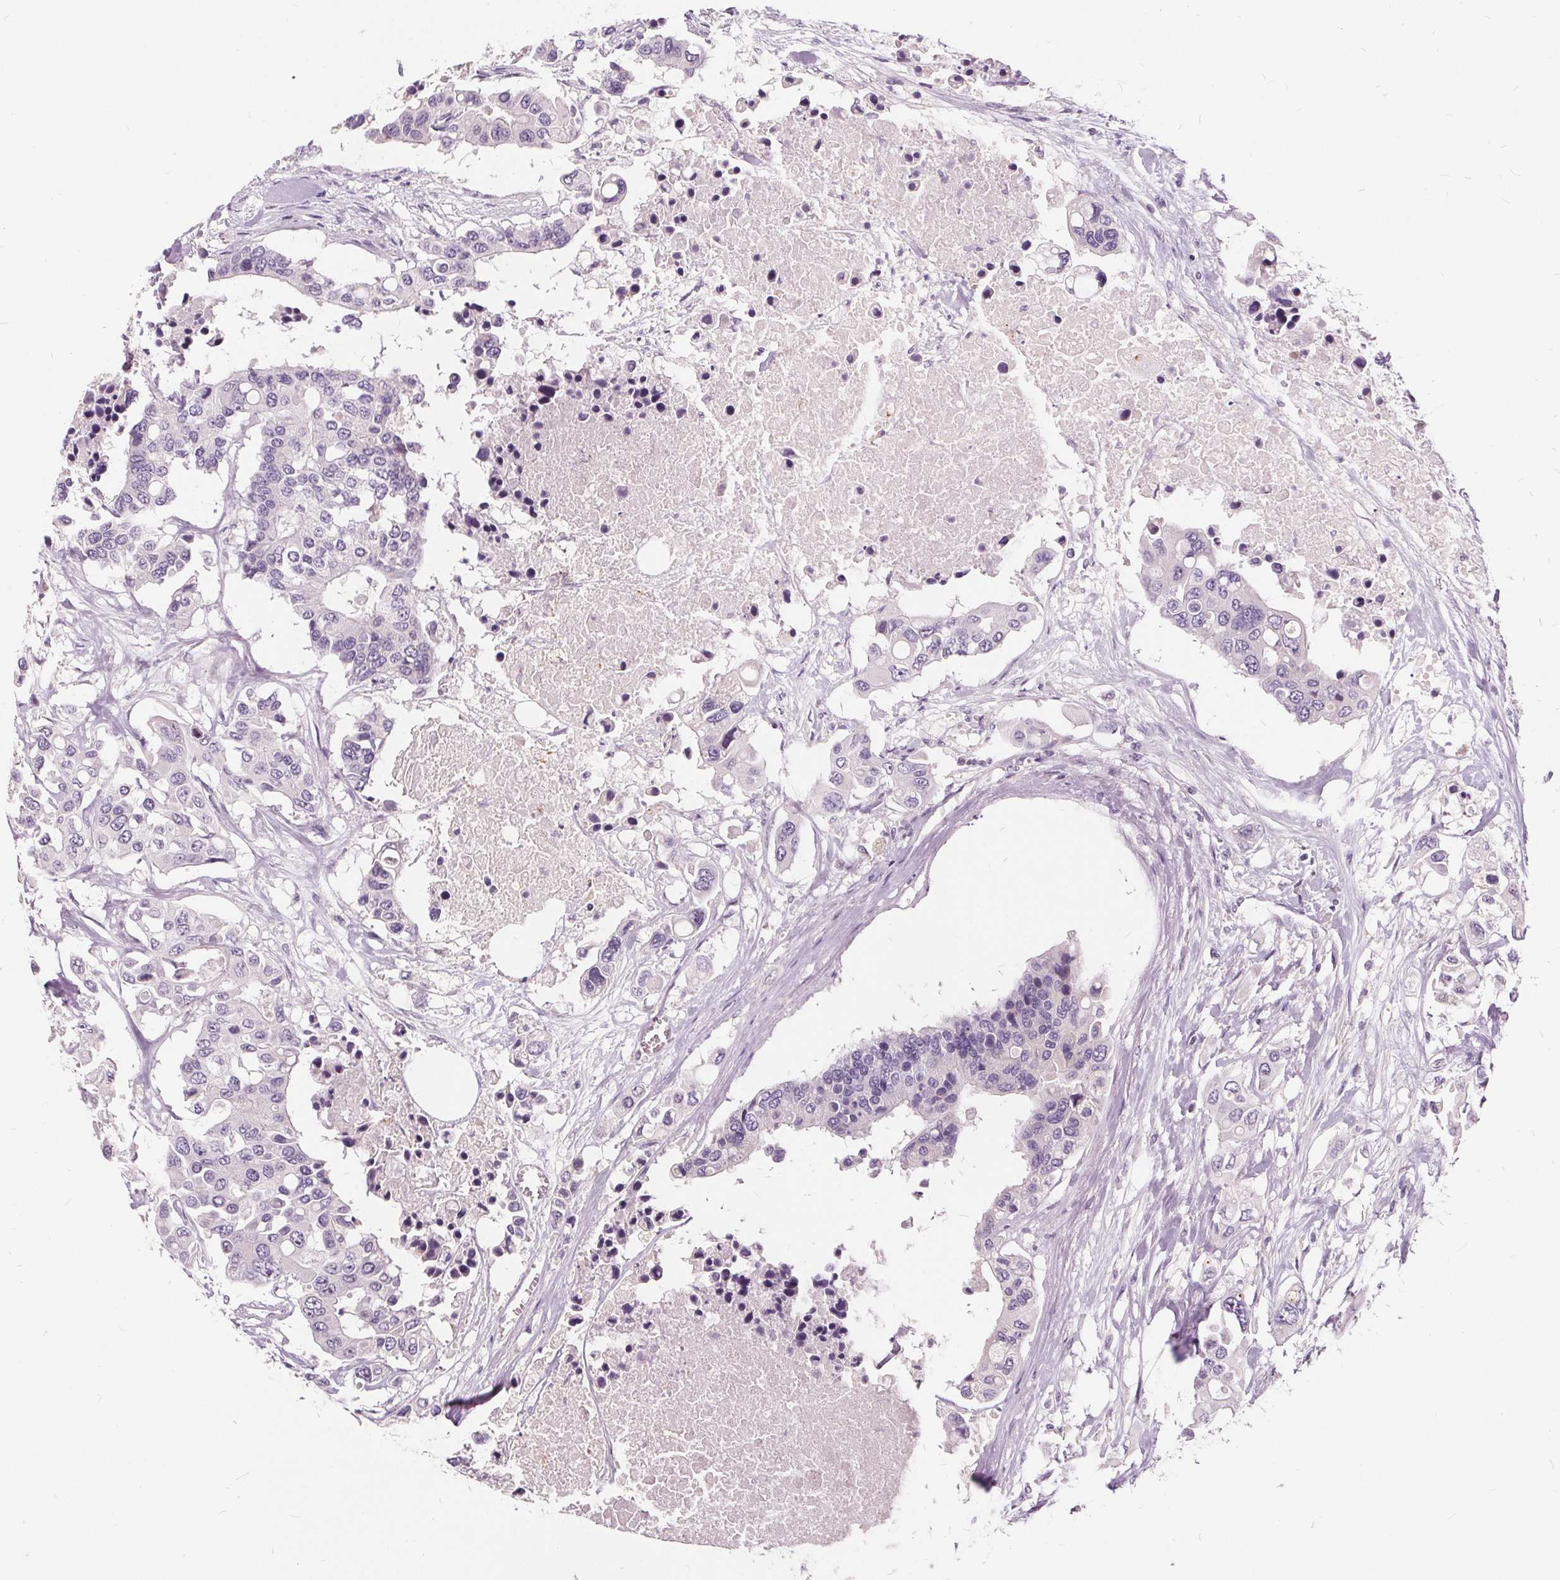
{"staining": {"intensity": "negative", "quantity": "none", "location": "none"}, "tissue": "colorectal cancer", "cell_type": "Tumor cells", "image_type": "cancer", "snomed": [{"axis": "morphology", "description": "Adenocarcinoma, NOS"}, {"axis": "topography", "description": "Colon"}], "caption": "There is no significant staining in tumor cells of colorectal adenocarcinoma.", "gene": "HAAO", "patient": {"sex": "male", "age": 77}}